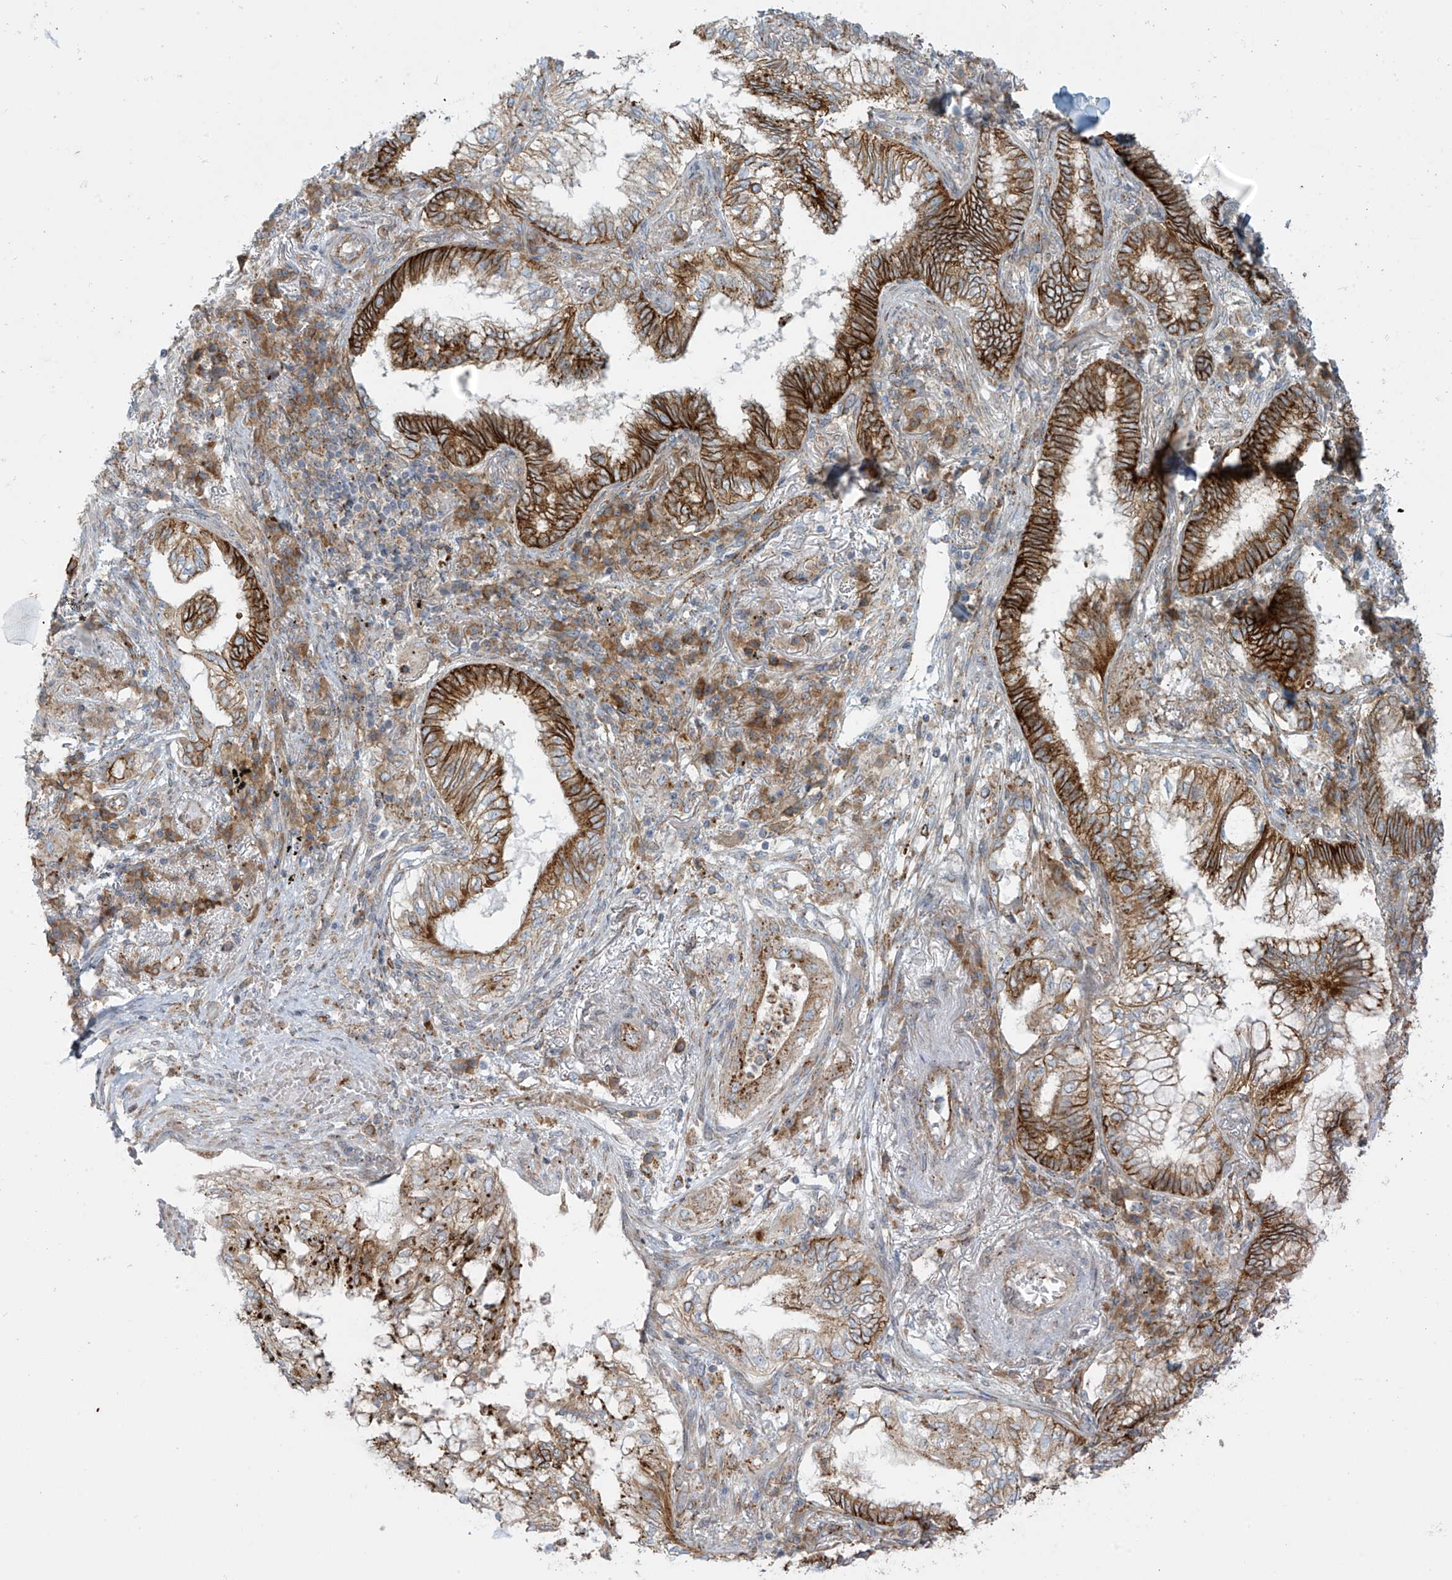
{"staining": {"intensity": "strong", "quantity": "25%-75%", "location": "cytoplasmic/membranous"}, "tissue": "lung cancer", "cell_type": "Tumor cells", "image_type": "cancer", "snomed": [{"axis": "morphology", "description": "Adenocarcinoma, NOS"}, {"axis": "topography", "description": "Lung"}], "caption": "About 25%-75% of tumor cells in lung cancer show strong cytoplasmic/membranous protein expression as visualized by brown immunohistochemical staining.", "gene": "LZTS3", "patient": {"sex": "female", "age": 70}}